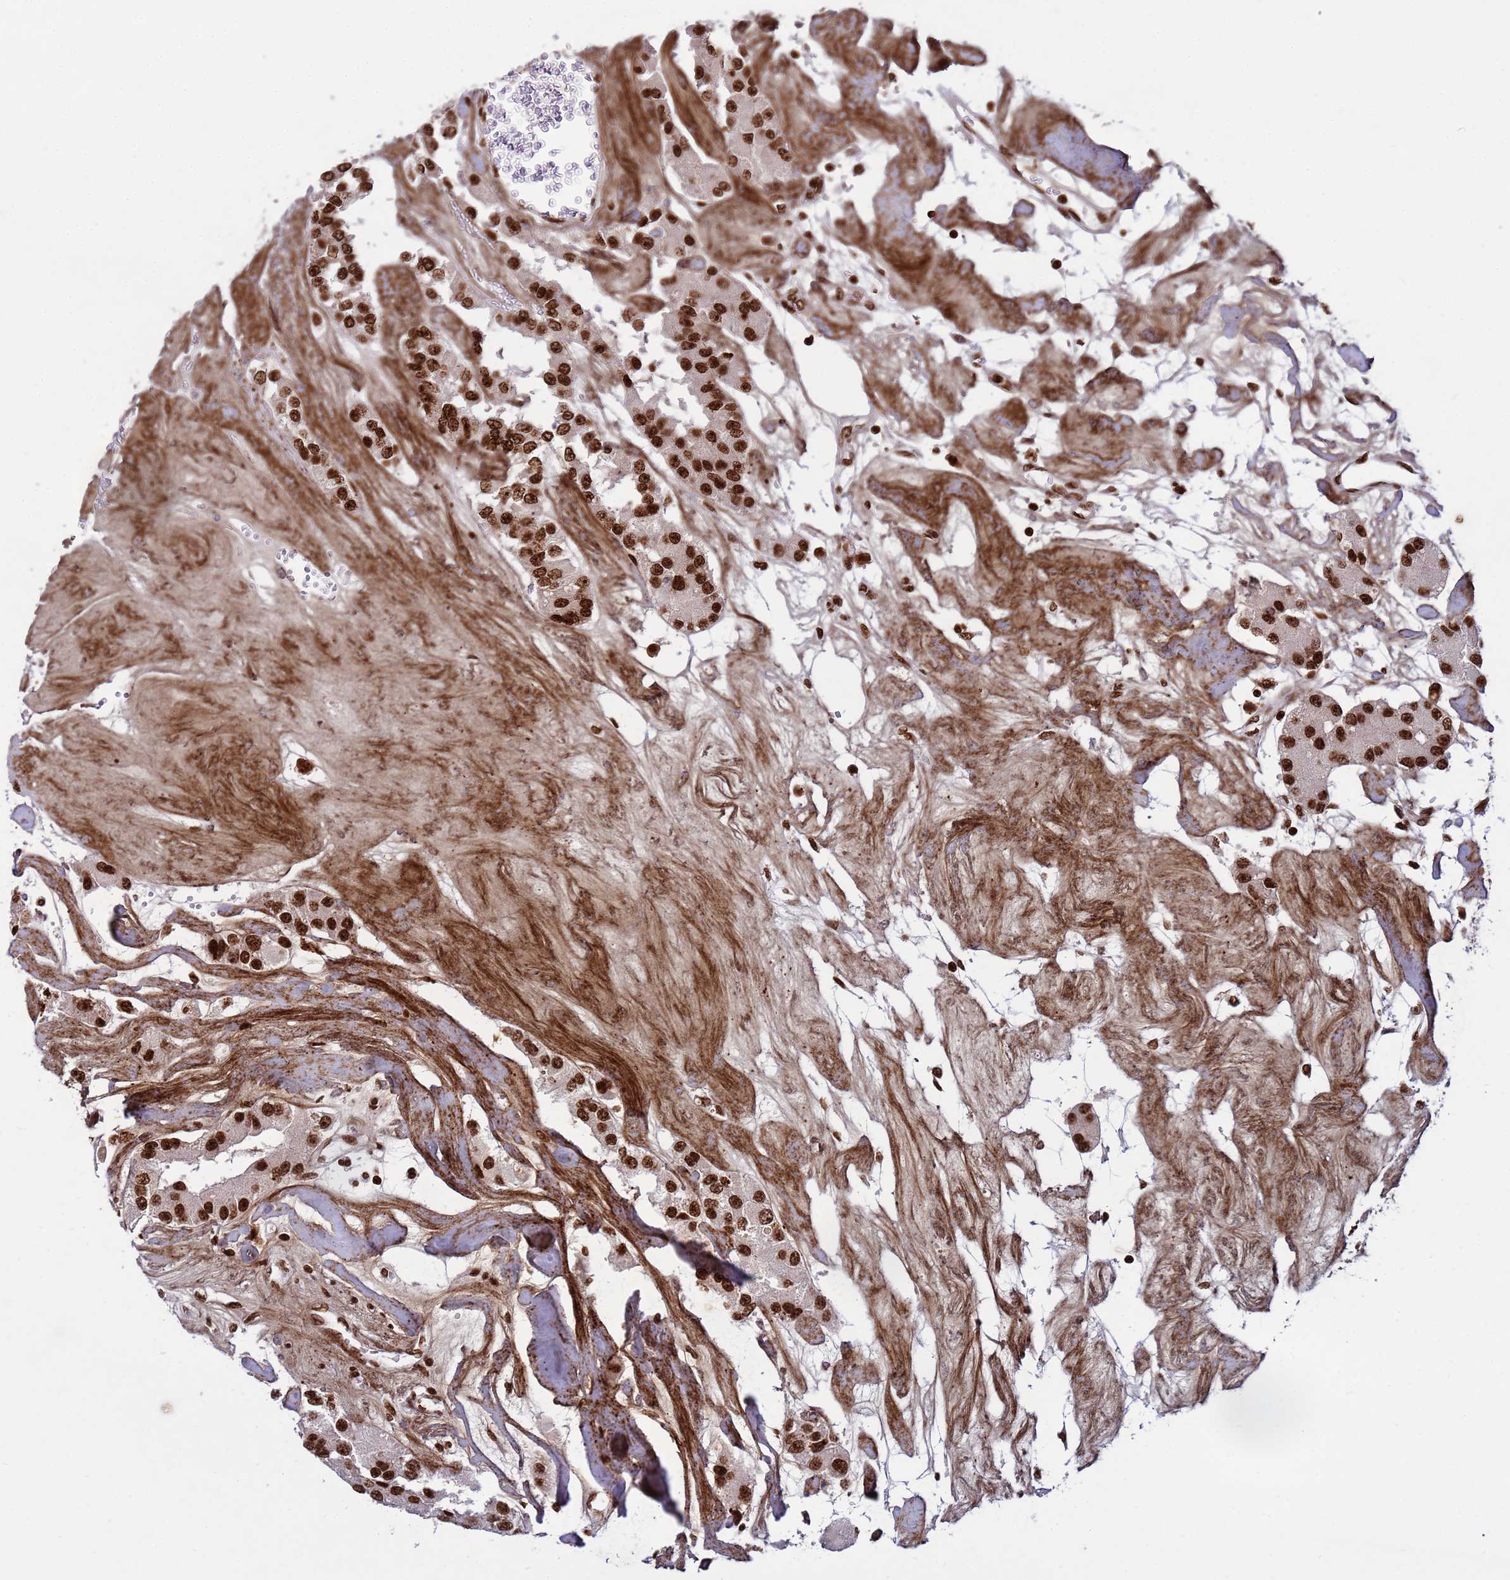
{"staining": {"intensity": "strong", "quantity": ">75%", "location": "nuclear"}, "tissue": "carcinoid", "cell_type": "Tumor cells", "image_type": "cancer", "snomed": [{"axis": "morphology", "description": "Carcinoid, malignant, NOS"}, {"axis": "topography", "description": "Pancreas"}], "caption": "Malignant carcinoid tissue shows strong nuclear positivity in approximately >75% of tumor cells (brown staining indicates protein expression, while blue staining denotes nuclei).", "gene": "H3-3B", "patient": {"sex": "male", "age": 41}}